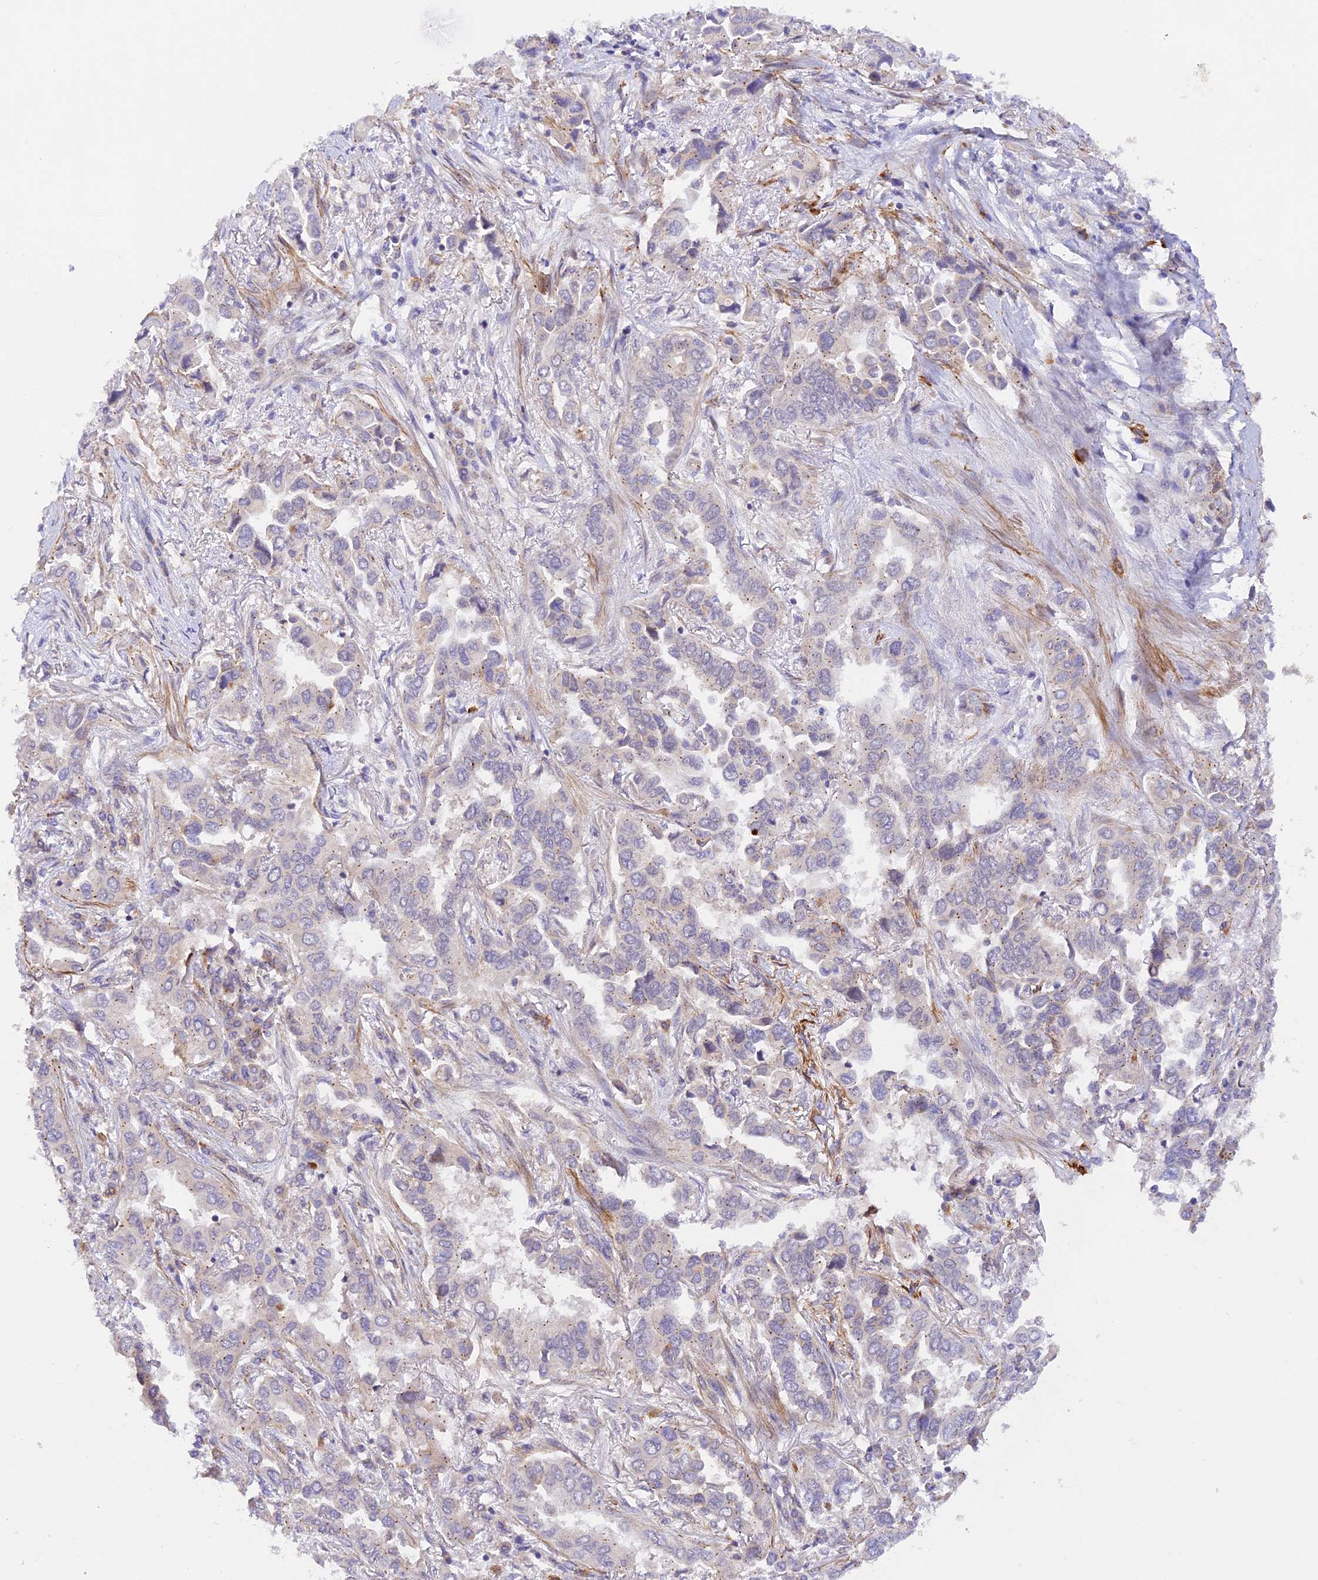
{"staining": {"intensity": "negative", "quantity": "none", "location": "none"}, "tissue": "lung cancer", "cell_type": "Tumor cells", "image_type": "cancer", "snomed": [{"axis": "morphology", "description": "Adenocarcinoma, NOS"}, {"axis": "topography", "description": "Lung"}], "caption": "This is a histopathology image of IHC staining of lung cancer (adenocarcinoma), which shows no positivity in tumor cells.", "gene": "WDFY4", "patient": {"sex": "female", "age": 76}}